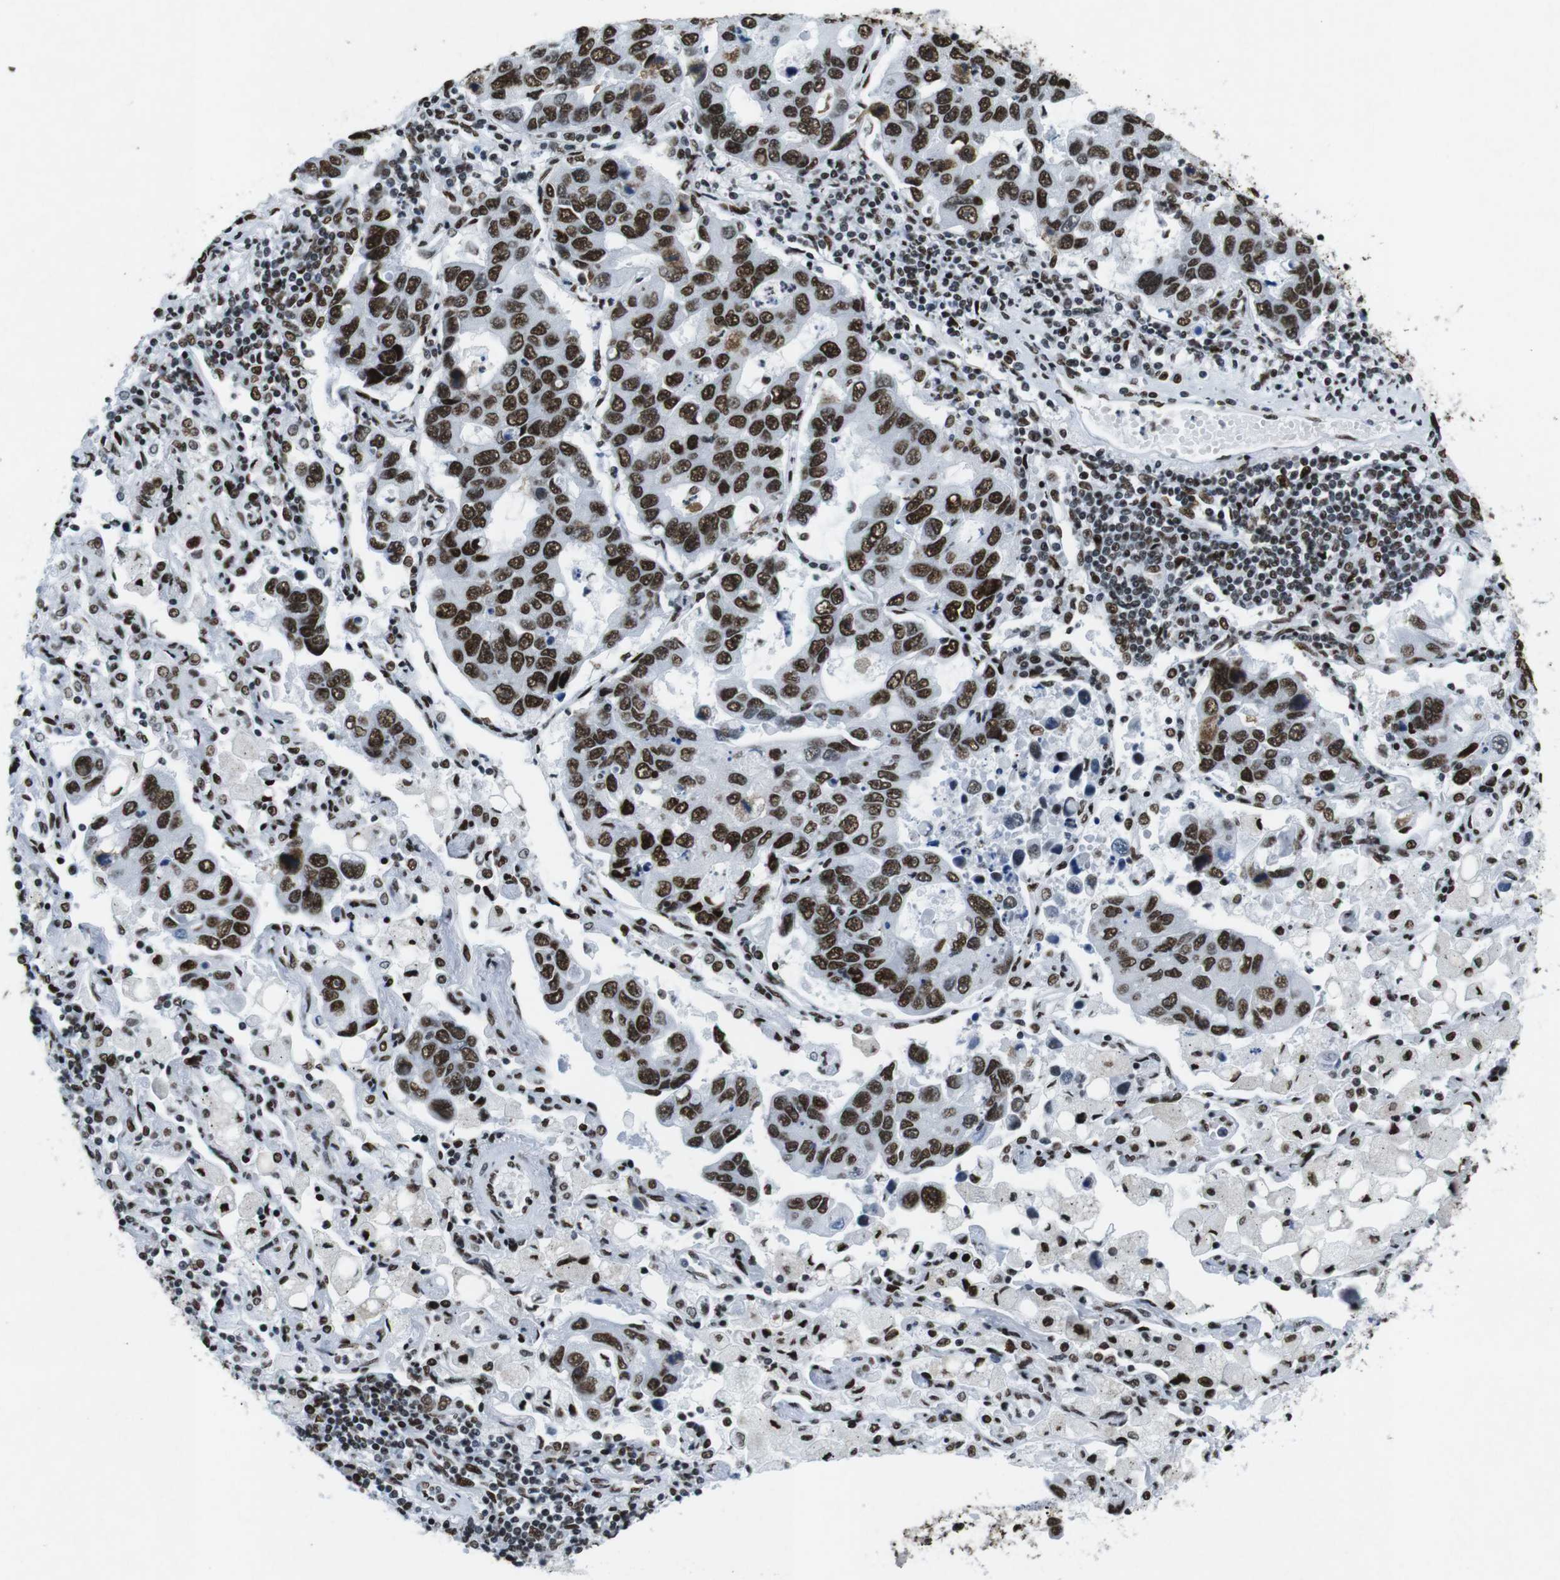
{"staining": {"intensity": "strong", "quantity": ">75%", "location": "nuclear"}, "tissue": "lung cancer", "cell_type": "Tumor cells", "image_type": "cancer", "snomed": [{"axis": "morphology", "description": "Adenocarcinoma, NOS"}, {"axis": "topography", "description": "Lung"}], "caption": "Immunohistochemical staining of adenocarcinoma (lung) demonstrates high levels of strong nuclear protein expression in approximately >75% of tumor cells.", "gene": "CITED2", "patient": {"sex": "male", "age": 64}}